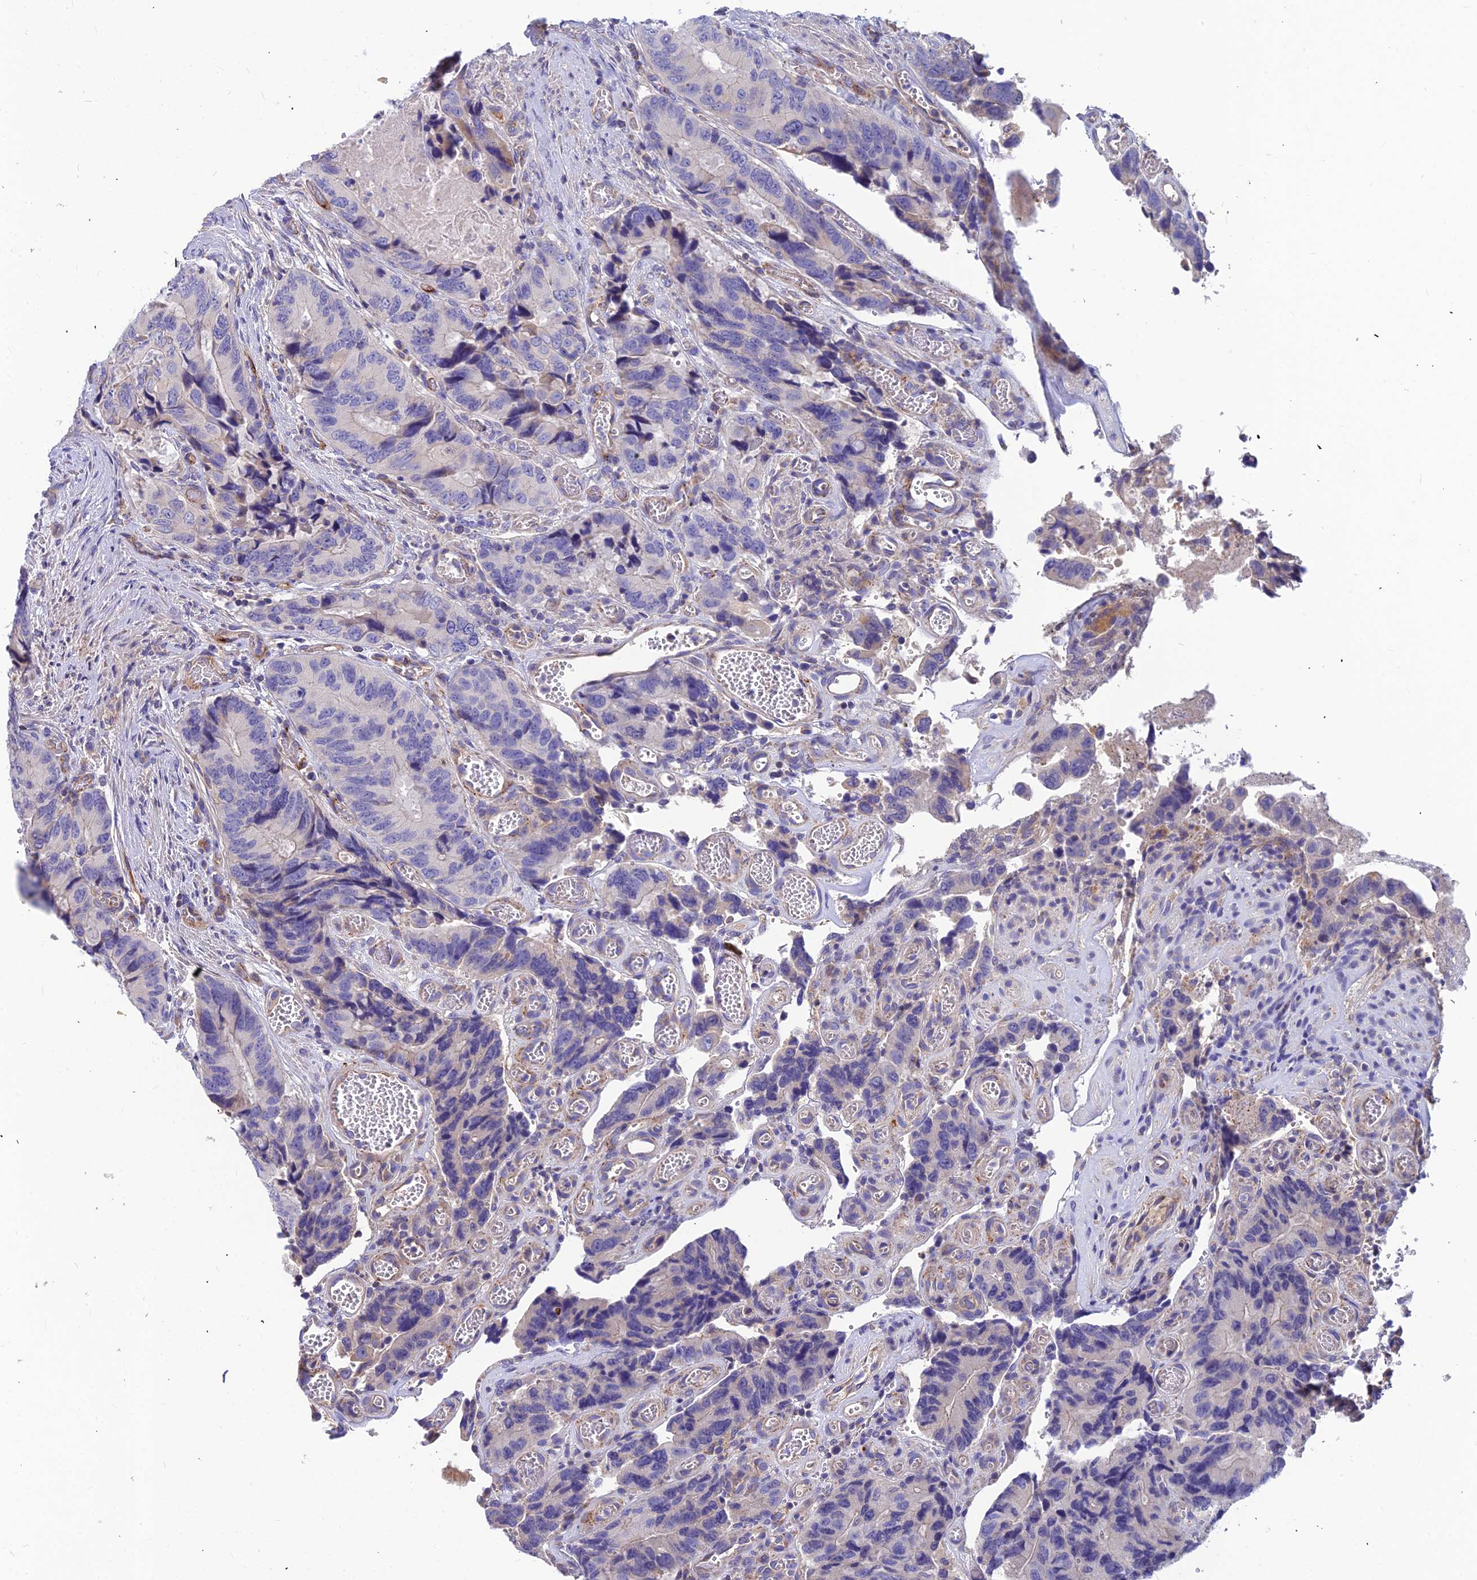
{"staining": {"intensity": "negative", "quantity": "none", "location": "none"}, "tissue": "colorectal cancer", "cell_type": "Tumor cells", "image_type": "cancer", "snomed": [{"axis": "morphology", "description": "Adenocarcinoma, NOS"}, {"axis": "topography", "description": "Colon"}], "caption": "Tumor cells show no significant protein staining in adenocarcinoma (colorectal).", "gene": "ASPHD1", "patient": {"sex": "male", "age": 84}}